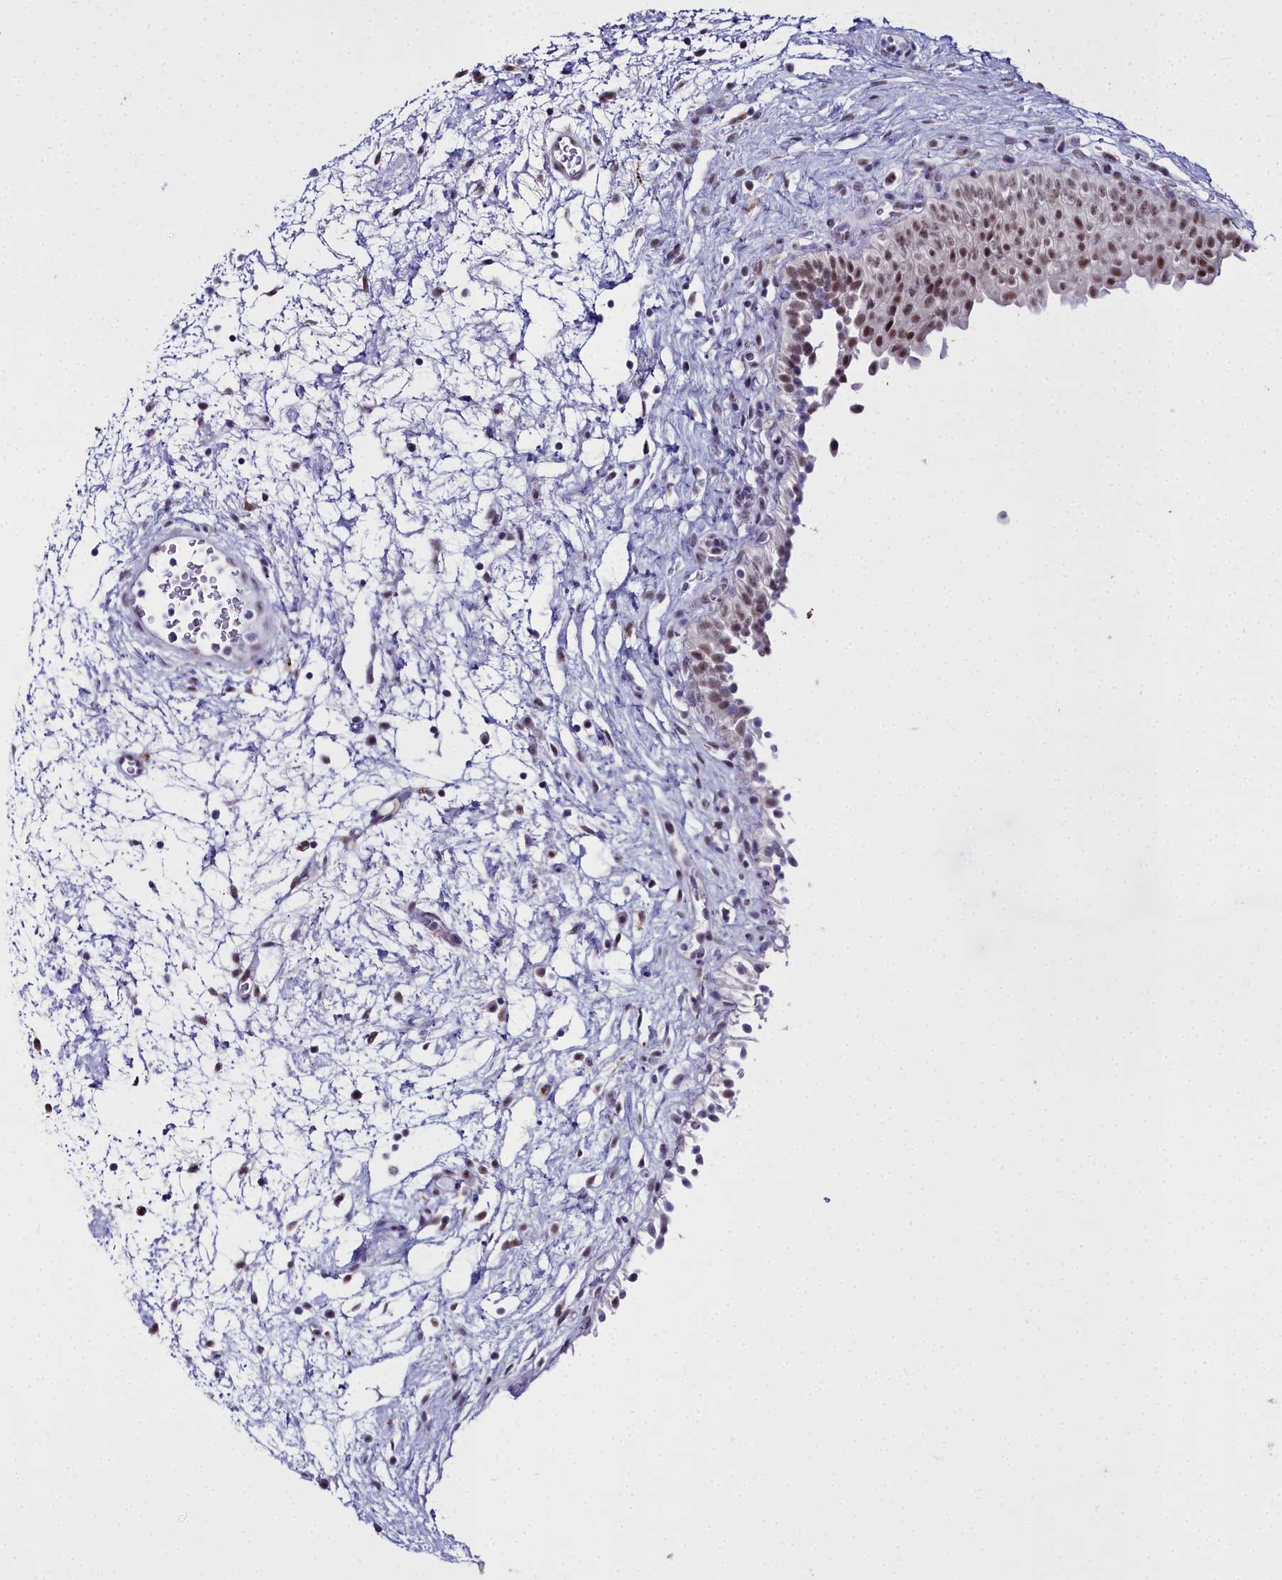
{"staining": {"intensity": "moderate", "quantity": ">75%", "location": "nuclear"}, "tissue": "urinary bladder", "cell_type": "Urothelial cells", "image_type": "normal", "snomed": [{"axis": "morphology", "description": "Normal tissue, NOS"}, {"axis": "topography", "description": "Urinary bladder"}], "caption": "IHC of benign urinary bladder reveals medium levels of moderate nuclear expression in approximately >75% of urothelial cells.", "gene": "RBM12", "patient": {"sex": "male", "age": 46}}